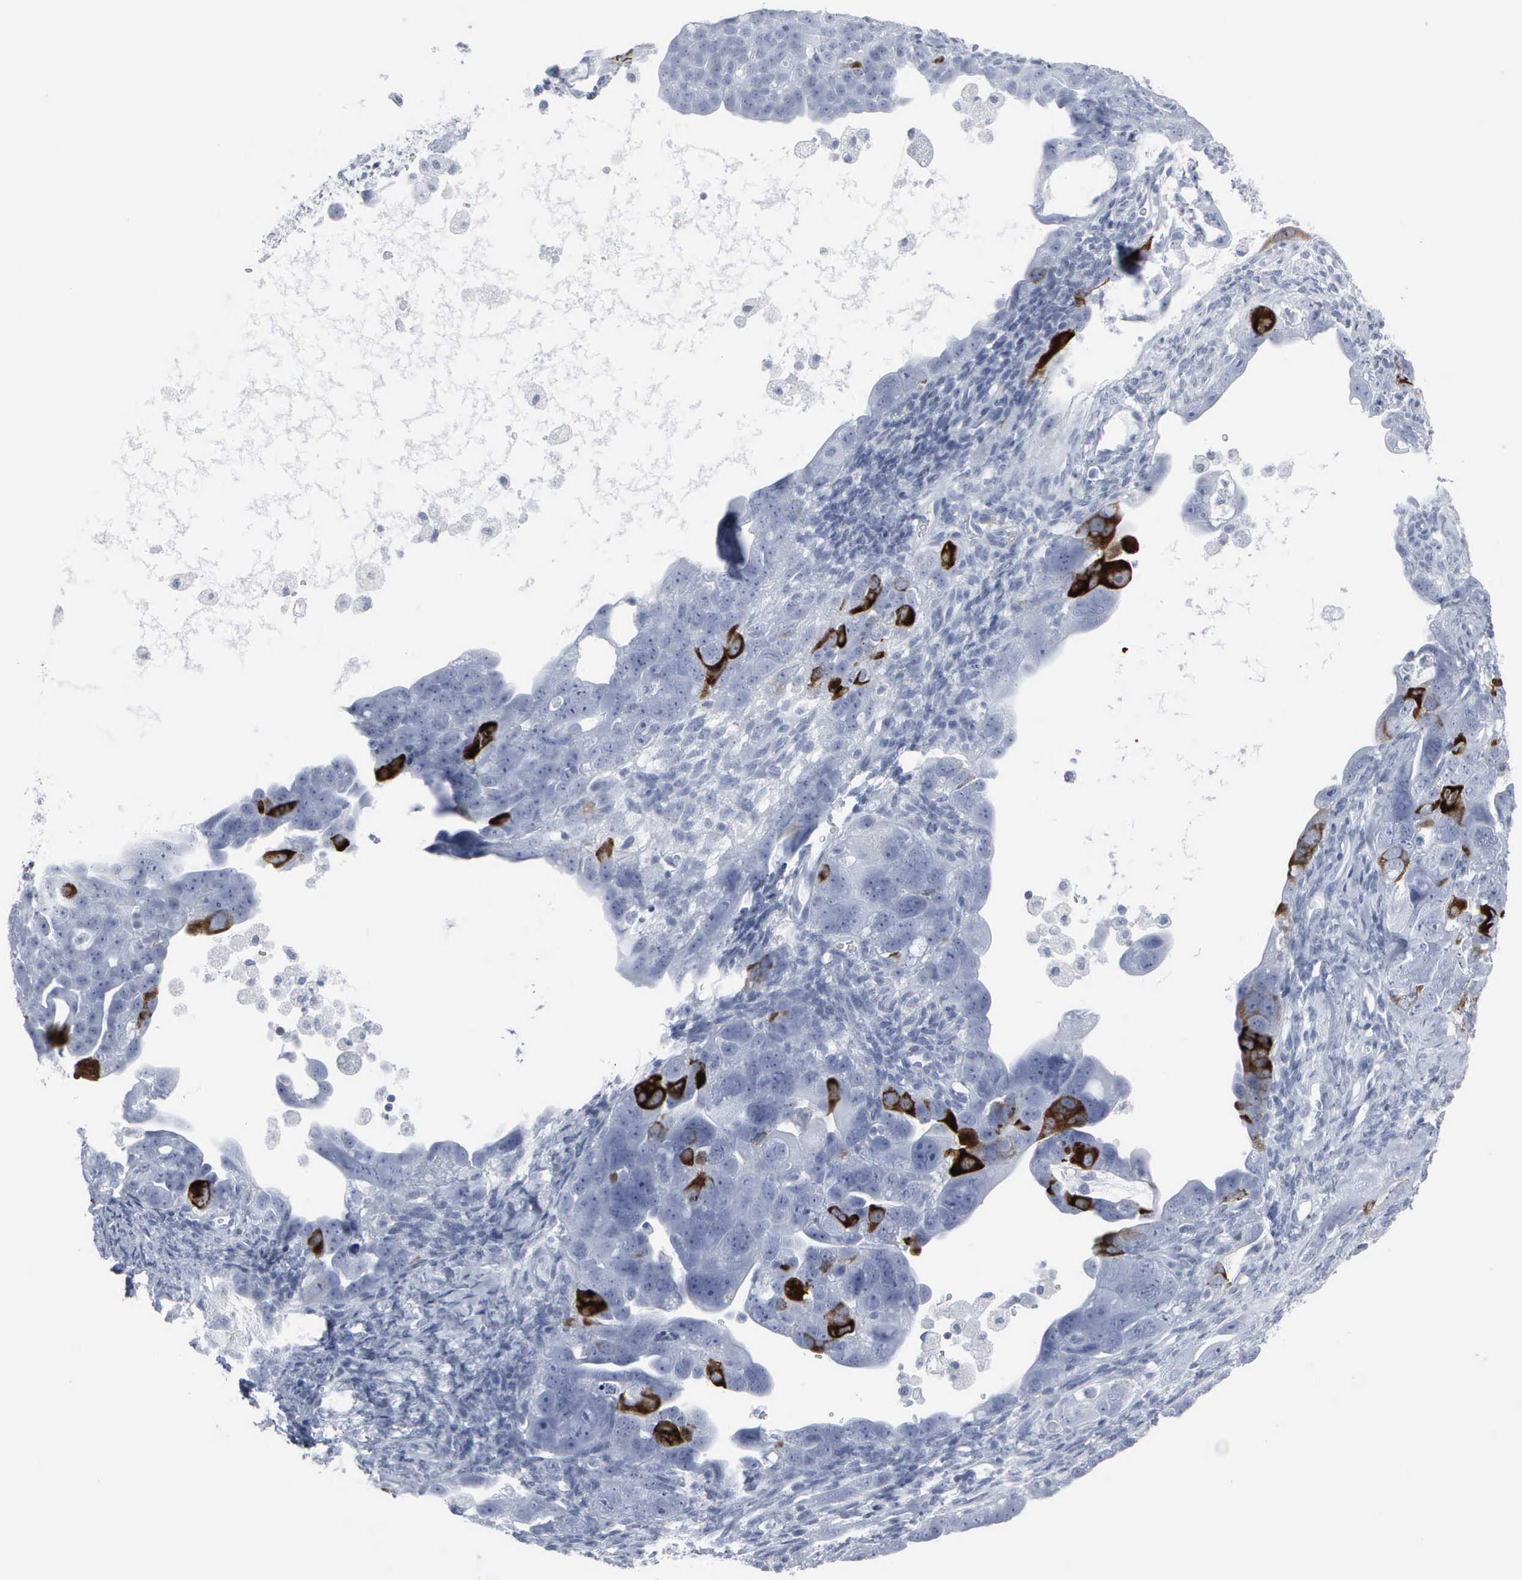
{"staining": {"intensity": "strong", "quantity": "<25%", "location": "cytoplasmic/membranous,nuclear"}, "tissue": "ovarian cancer", "cell_type": "Tumor cells", "image_type": "cancer", "snomed": [{"axis": "morphology", "description": "Cystadenocarcinoma, serous, NOS"}, {"axis": "topography", "description": "Ovary"}], "caption": "Protein staining of serous cystadenocarcinoma (ovarian) tissue displays strong cytoplasmic/membranous and nuclear positivity in about <25% of tumor cells.", "gene": "CCNB1", "patient": {"sex": "female", "age": 66}}